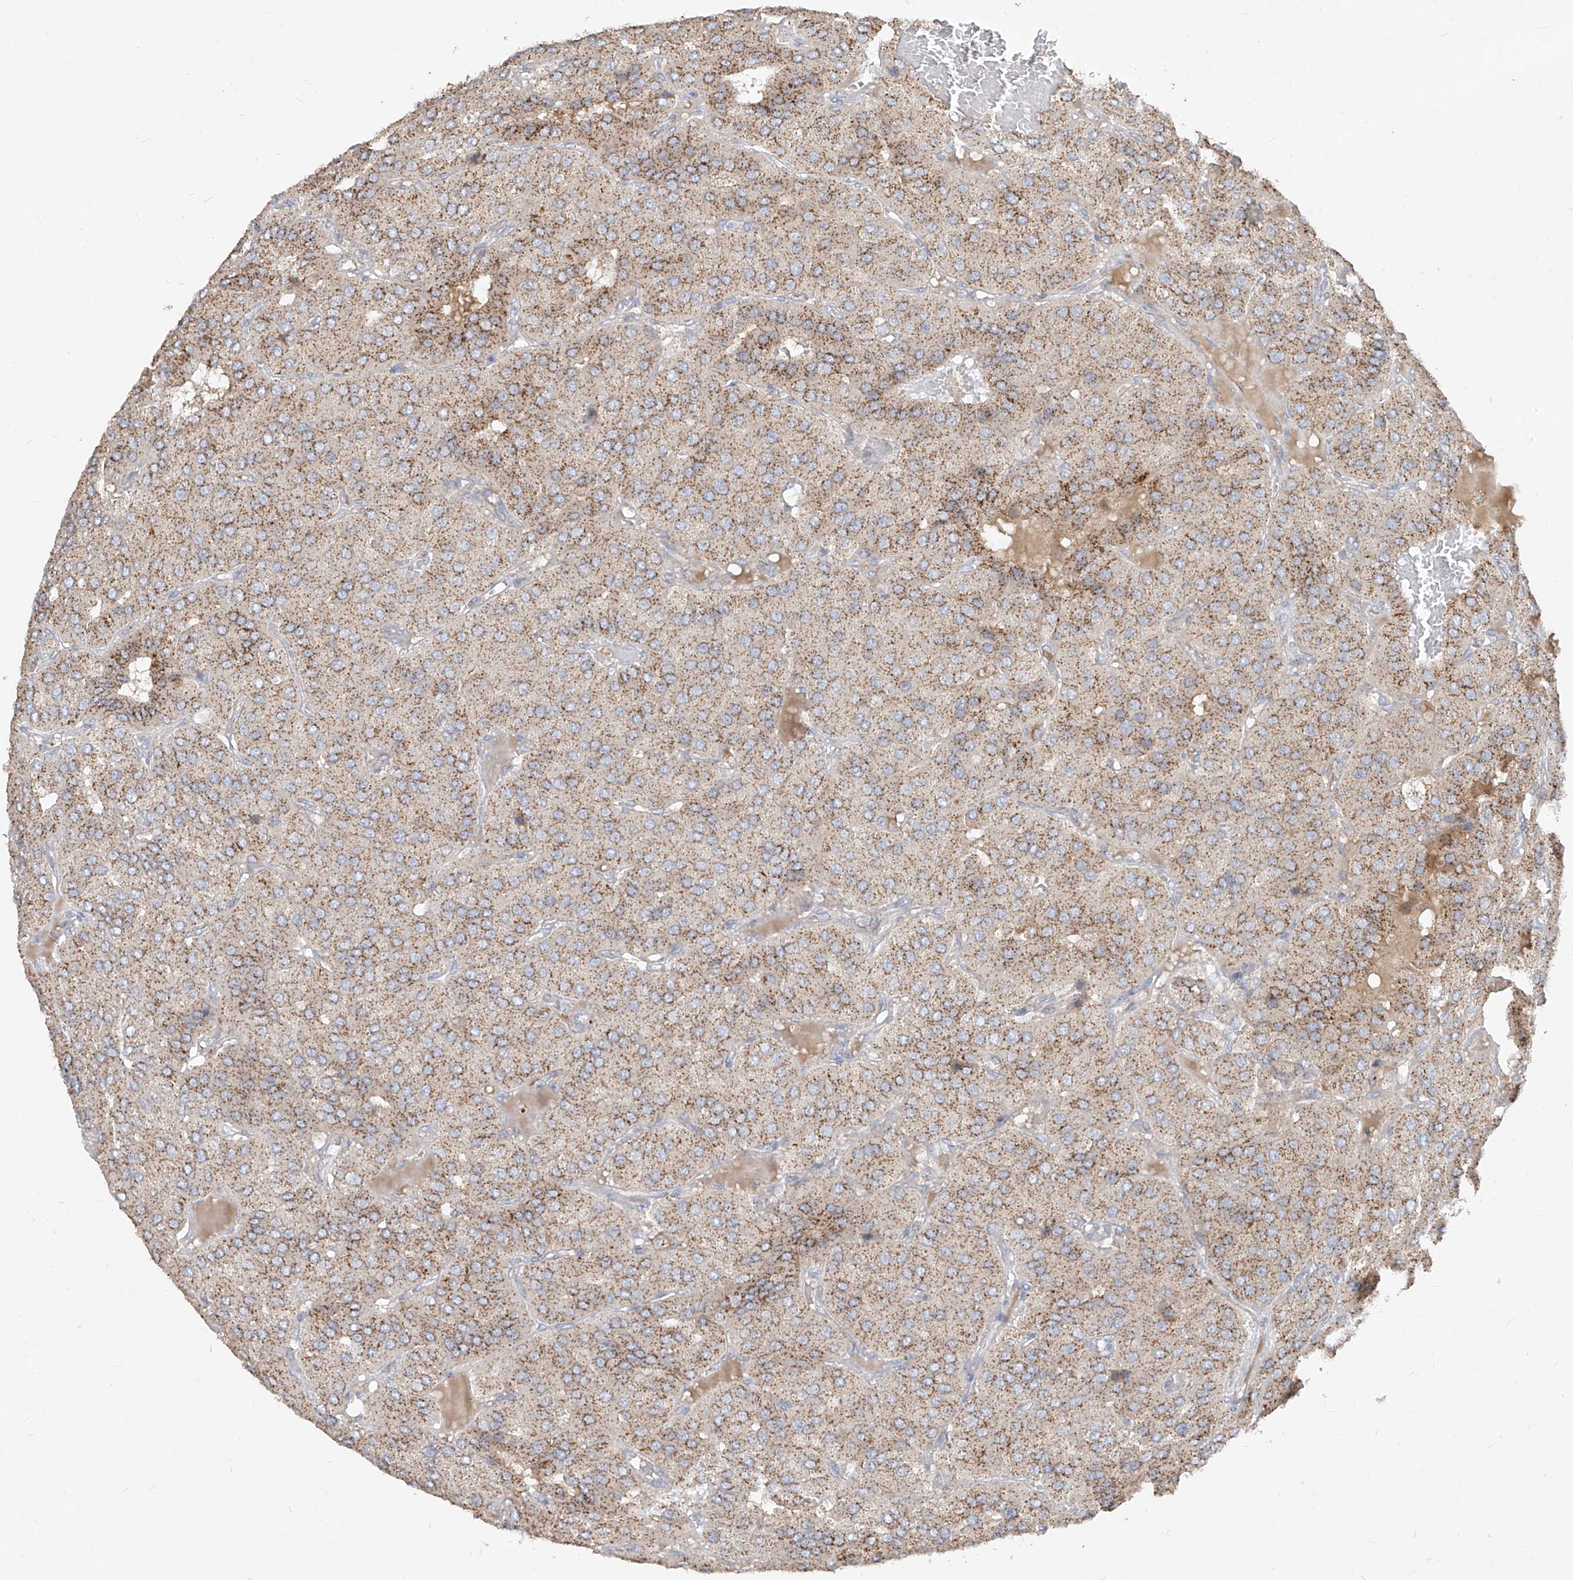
{"staining": {"intensity": "moderate", "quantity": ">75%", "location": "cytoplasmic/membranous"}, "tissue": "parathyroid gland", "cell_type": "Glandular cells", "image_type": "normal", "snomed": [{"axis": "morphology", "description": "Normal tissue, NOS"}, {"axis": "morphology", "description": "Adenoma, NOS"}, {"axis": "topography", "description": "Parathyroid gland"}], "caption": "This is a micrograph of immunohistochemistry (IHC) staining of unremarkable parathyroid gland, which shows moderate positivity in the cytoplasmic/membranous of glandular cells.", "gene": "ABCD3", "patient": {"sex": "female", "age": 86}}